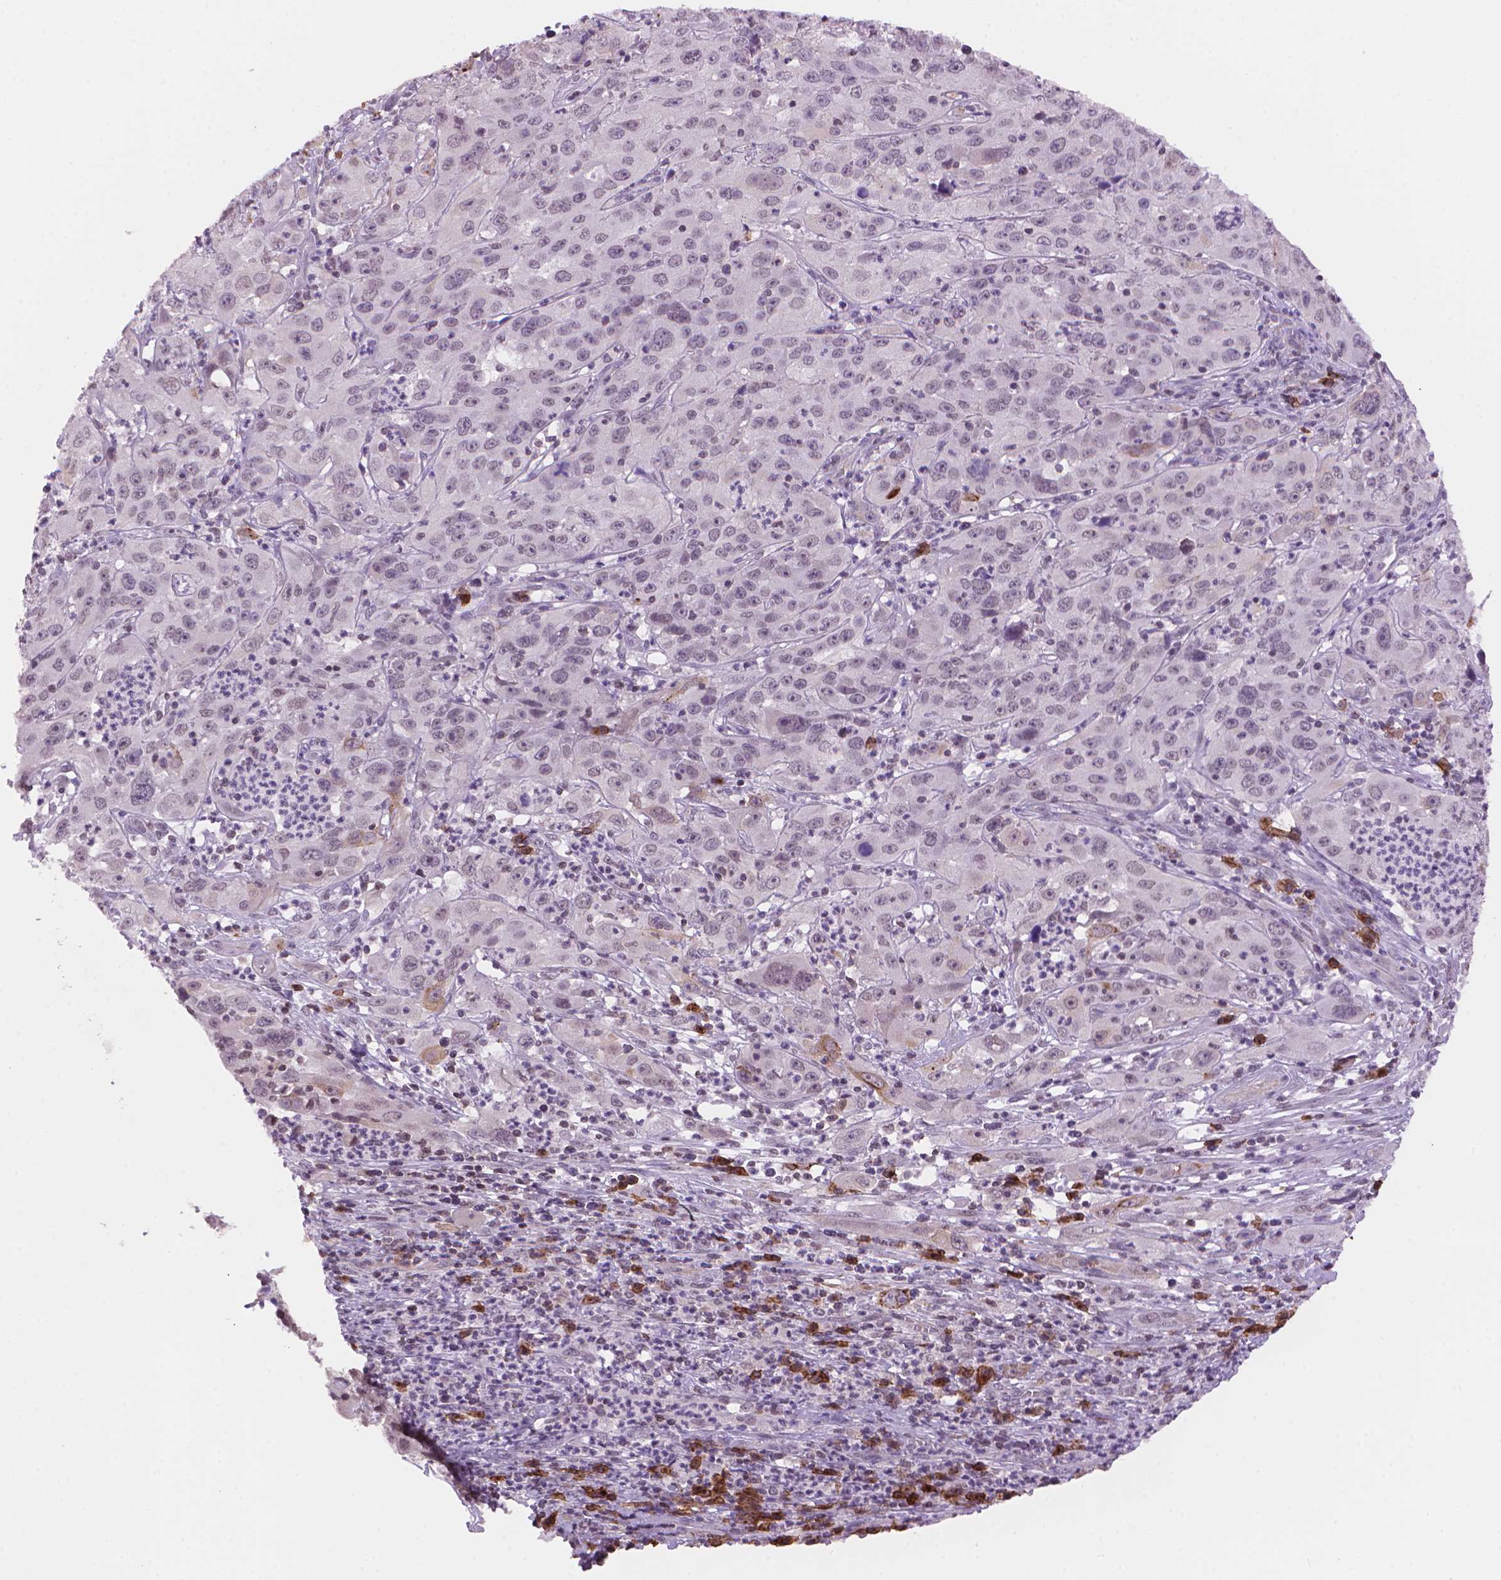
{"staining": {"intensity": "negative", "quantity": "none", "location": "none"}, "tissue": "cervical cancer", "cell_type": "Tumor cells", "image_type": "cancer", "snomed": [{"axis": "morphology", "description": "Squamous cell carcinoma, NOS"}, {"axis": "topography", "description": "Cervix"}], "caption": "A high-resolution histopathology image shows immunohistochemistry (IHC) staining of cervical cancer, which exhibits no significant positivity in tumor cells.", "gene": "TMEM184A", "patient": {"sex": "female", "age": 32}}